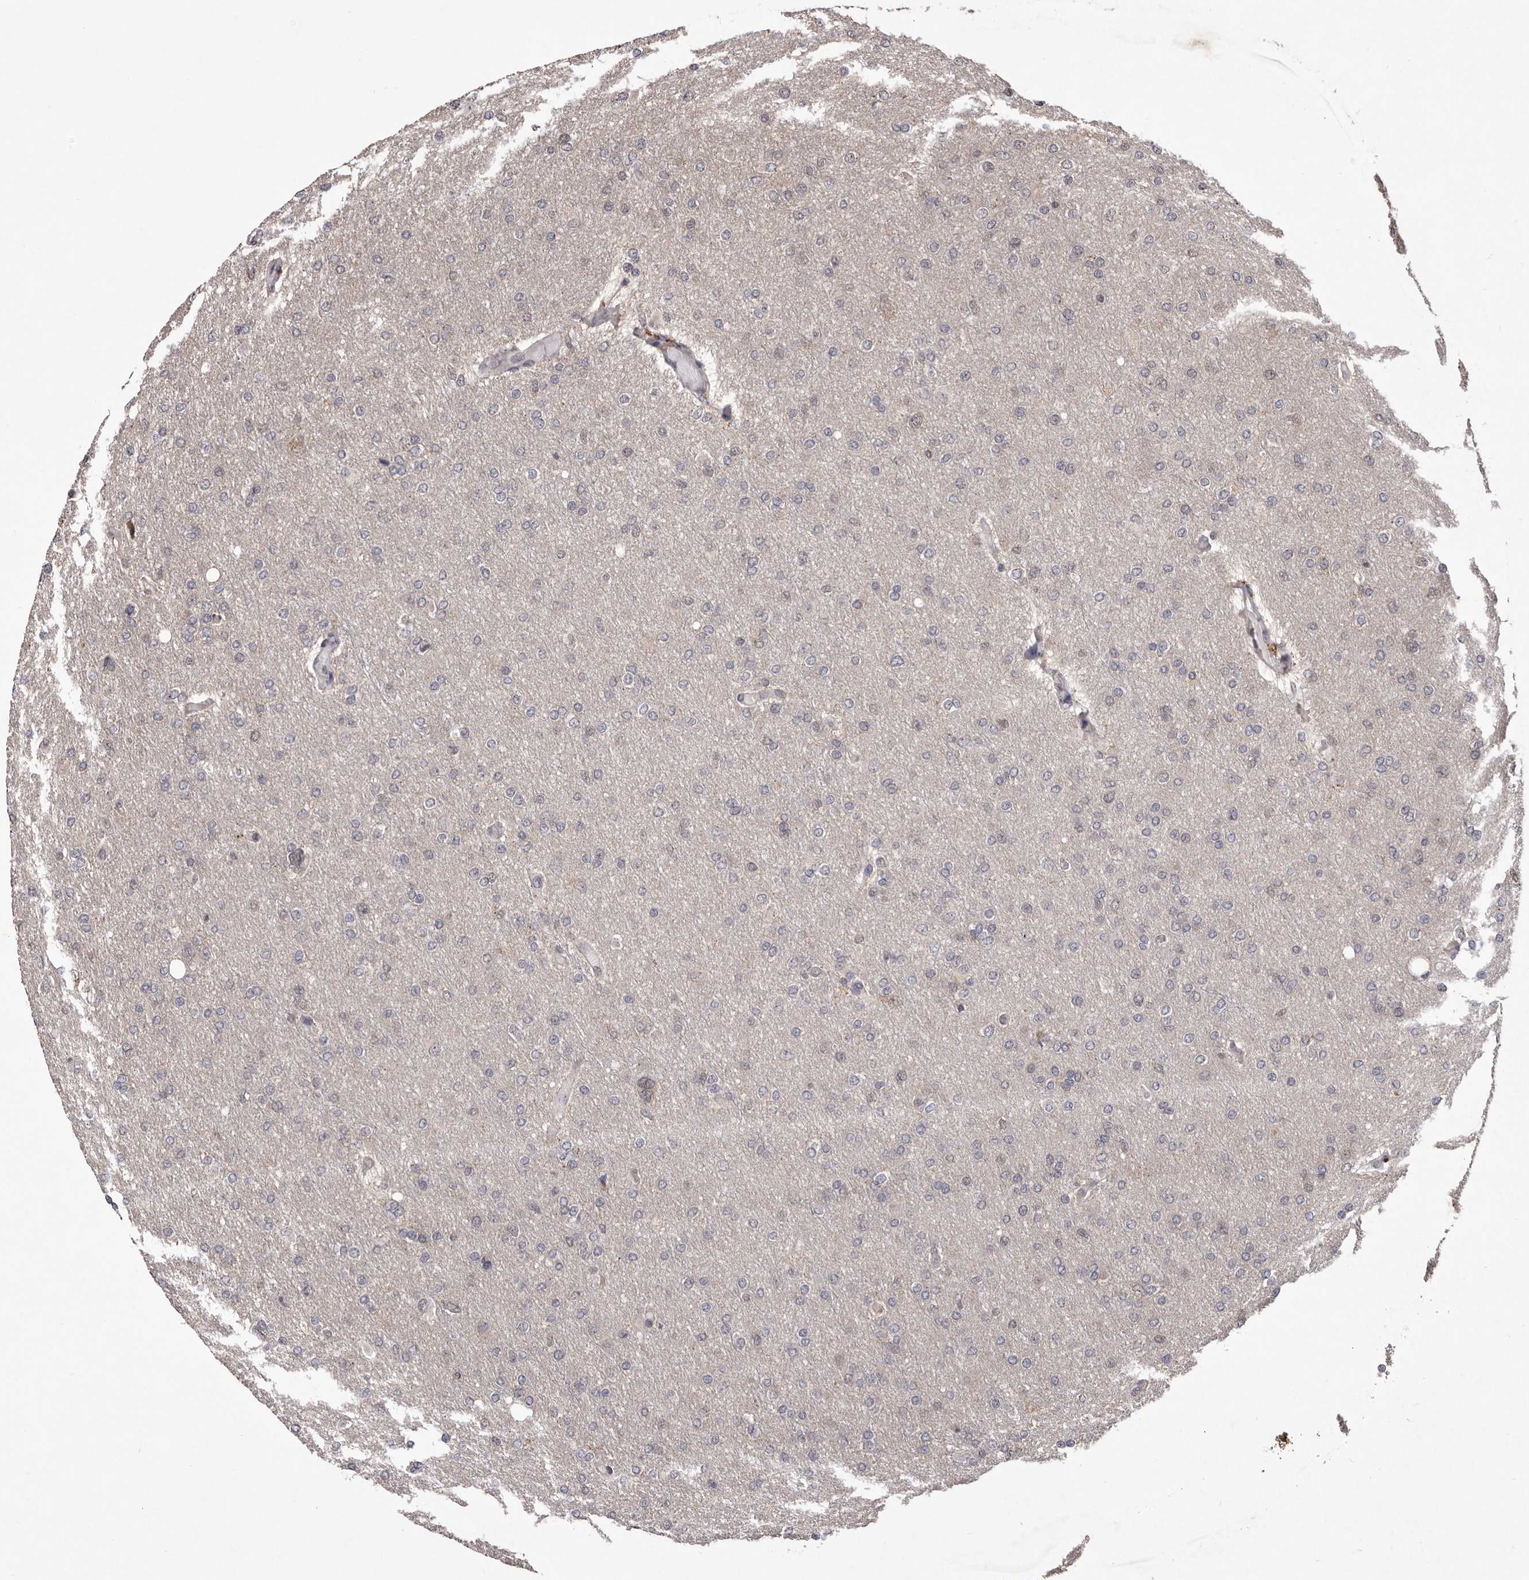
{"staining": {"intensity": "negative", "quantity": "none", "location": "none"}, "tissue": "glioma", "cell_type": "Tumor cells", "image_type": "cancer", "snomed": [{"axis": "morphology", "description": "Glioma, malignant, High grade"}, {"axis": "topography", "description": "Cerebral cortex"}], "caption": "DAB immunohistochemical staining of glioma displays no significant expression in tumor cells.", "gene": "CELF3", "patient": {"sex": "female", "age": 36}}